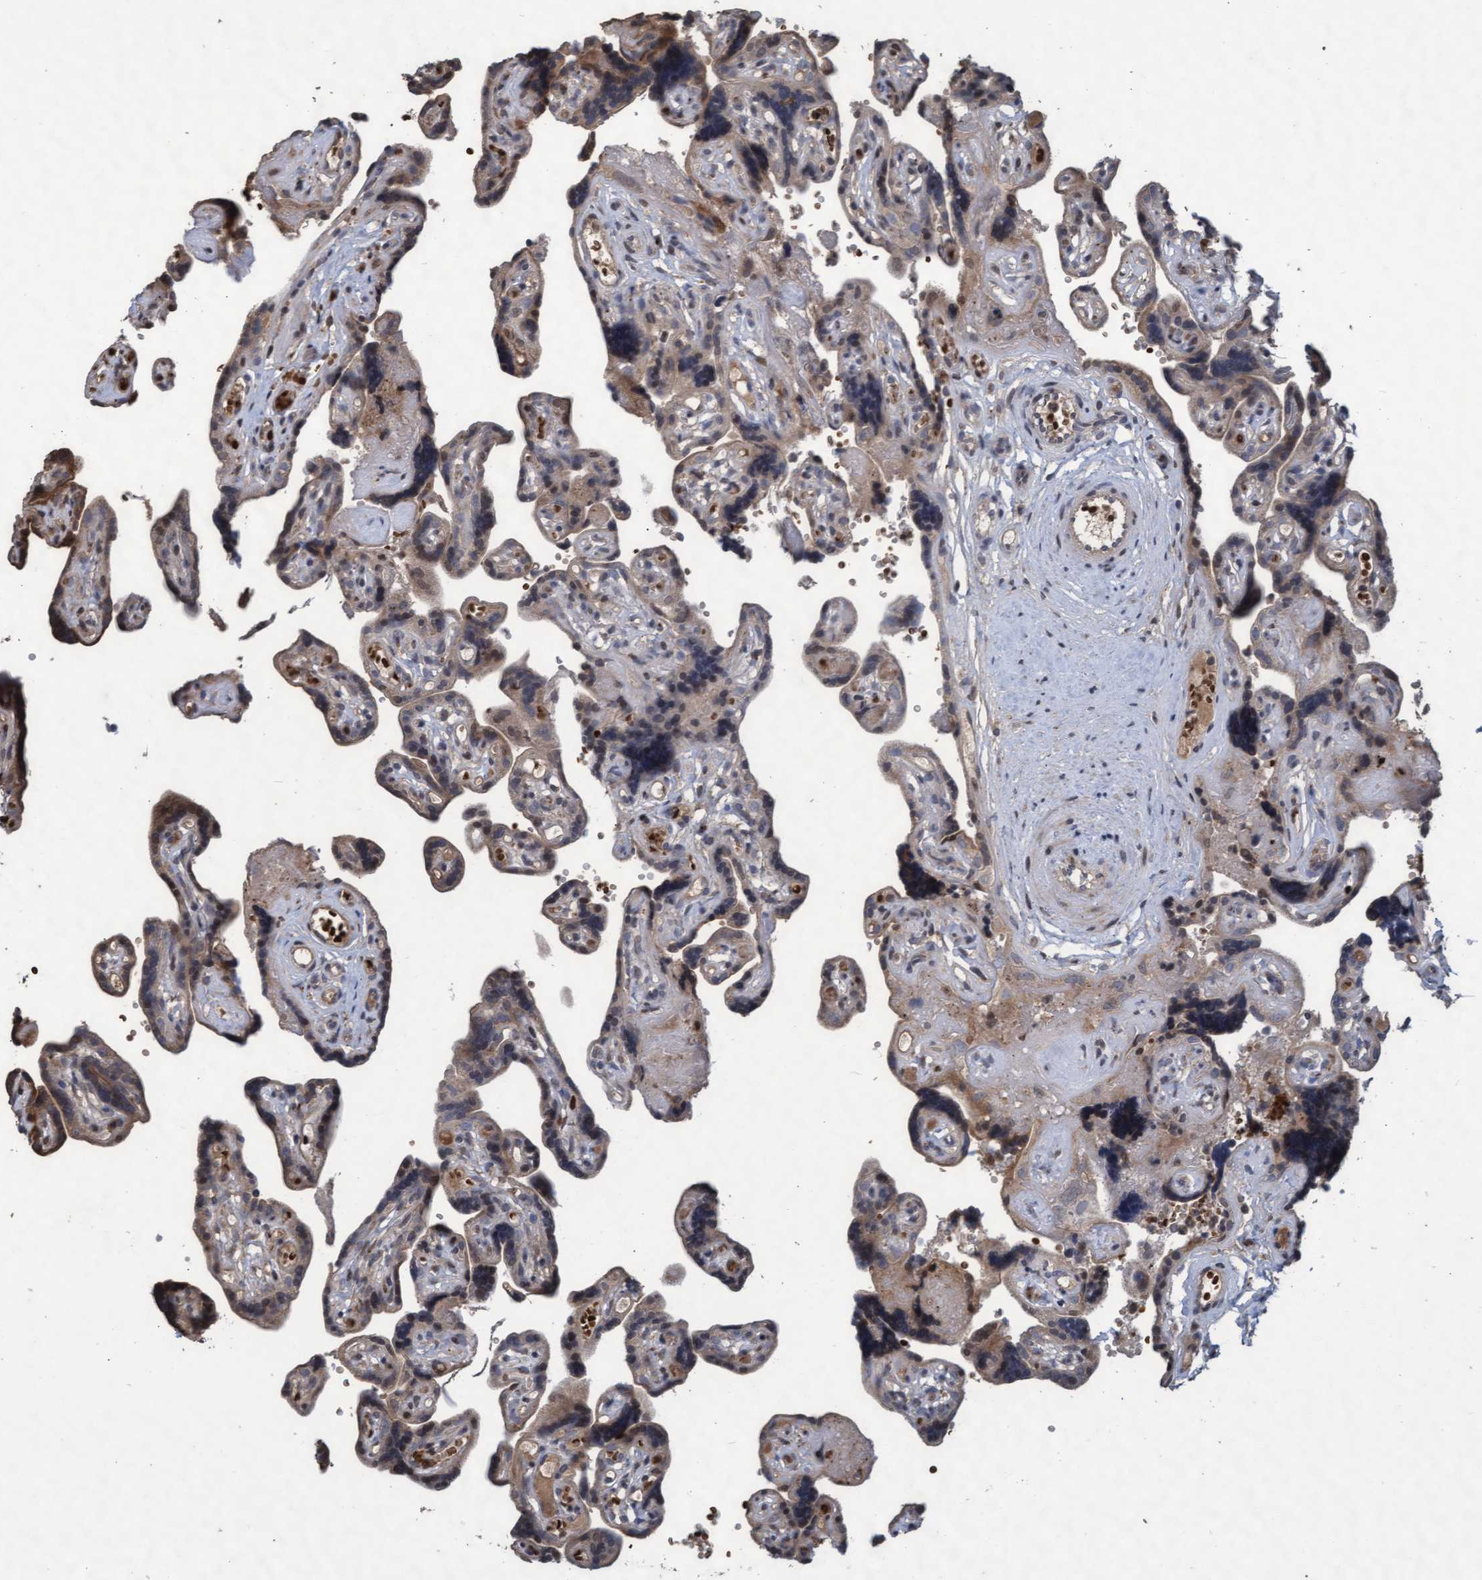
{"staining": {"intensity": "moderate", "quantity": ">75%", "location": "cytoplasmic/membranous"}, "tissue": "placenta", "cell_type": "Trophoblastic cells", "image_type": "normal", "snomed": [{"axis": "morphology", "description": "Normal tissue, NOS"}, {"axis": "topography", "description": "Placenta"}], "caption": "Immunohistochemical staining of unremarkable placenta shows moderate cytoplasmic/membranous protein expression in about >75% of trophoblastic cells. The staining is performed using DAB (3,3'-diaminobenzidine) brown chromogen to label protein expression. The nuclei are counter-stained blue using hematoxylin.", "gene": "KCNC2", "patient": {"sex": "female", "age": 30}}